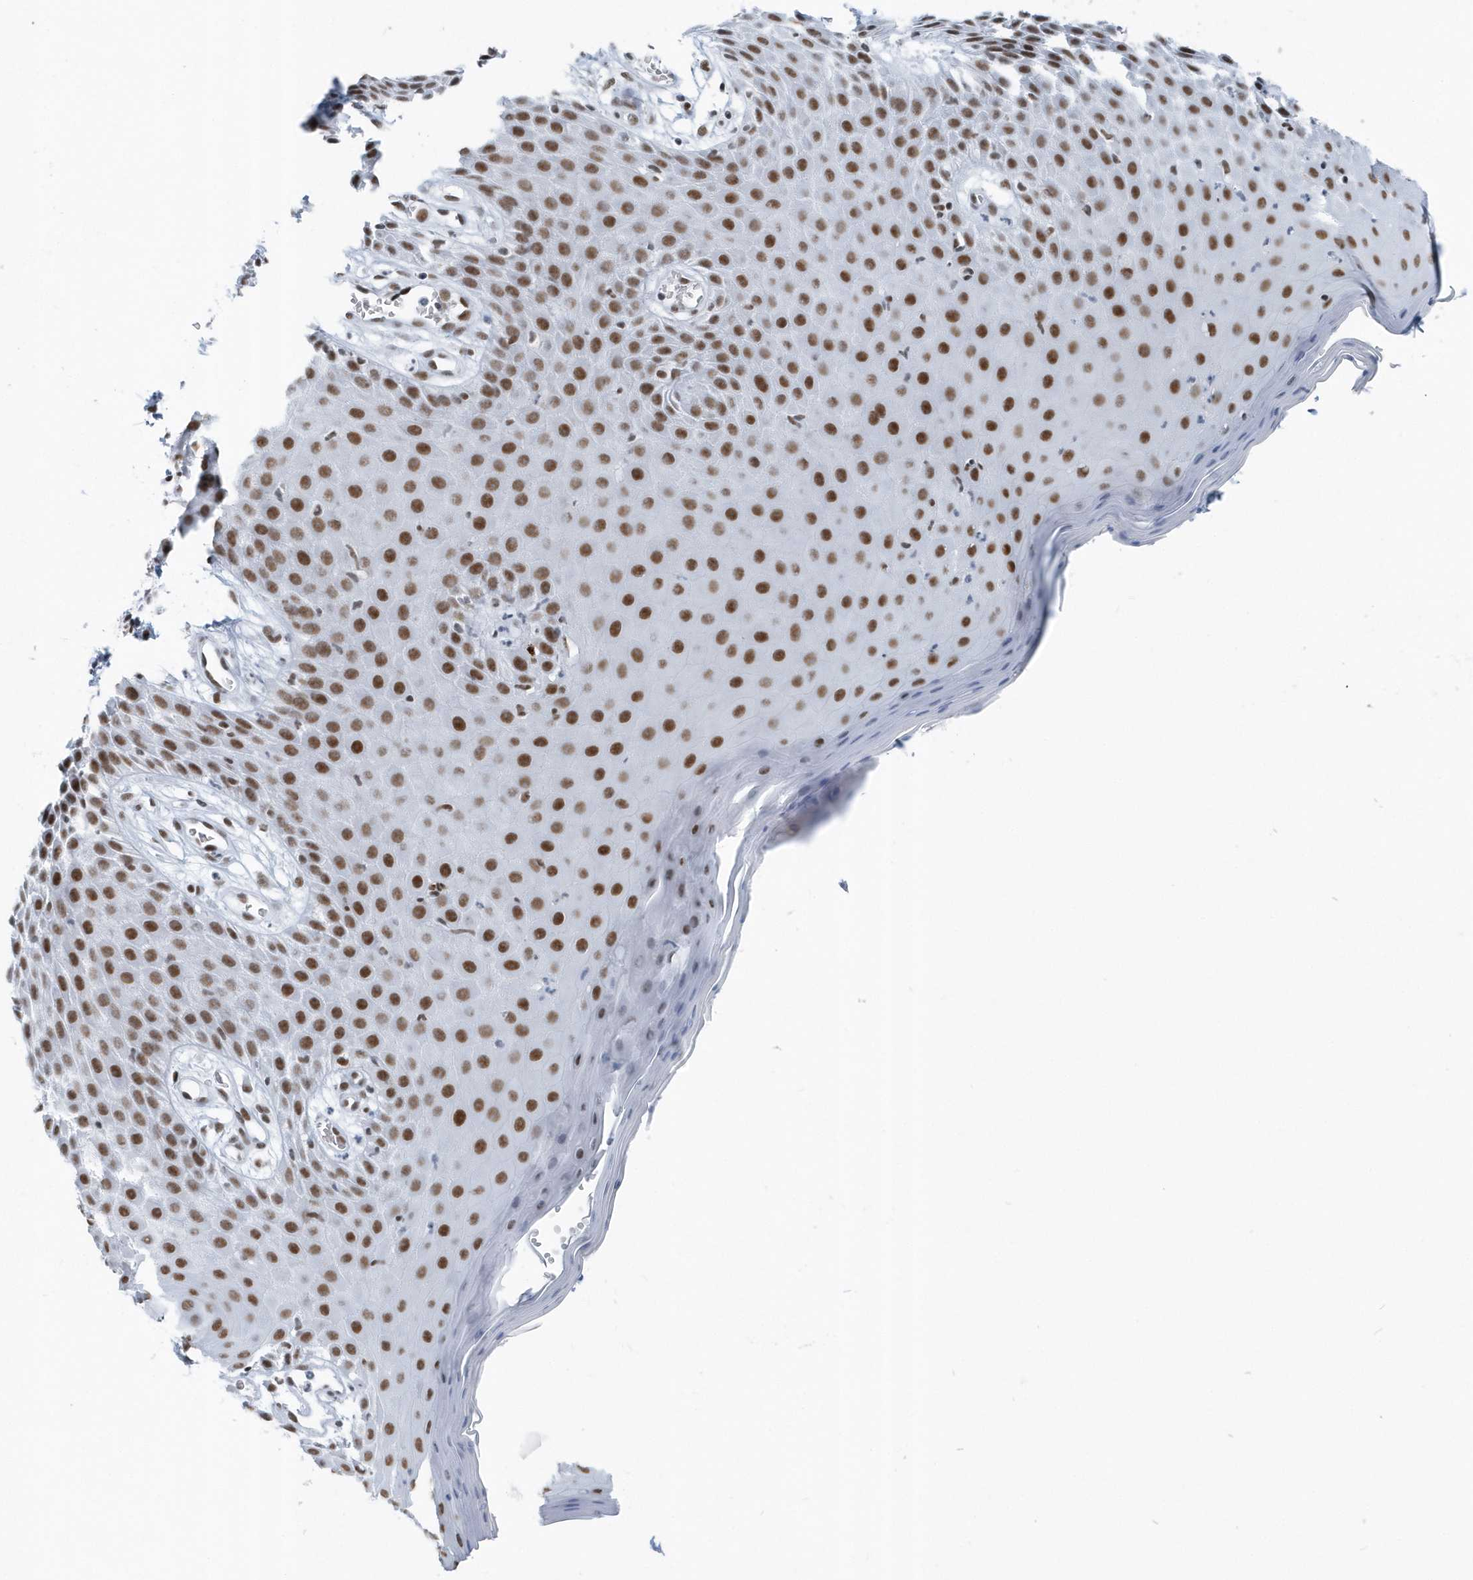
{"staining": {"intensity": "strong", "quantity": ">75%", "location": "nuclear"}, "tissue": "skin", "cell_type": "Epidermal cells", "image_type": "normal", "snomed": [{"axis": "morphology", "description": "Normal tissue, NOS"}, {"axis": "topography", "description": "Vulva"}], "caption": "Immunohistochemistry (IHC) staining of benign skin, which demonstrates high levels of strong nuclear positivity in approximately >75% of epidermal cells indicating strong nuclear protein staining. The staining was performed using DAB (brown) for protein detection and nuclei were counterstained in hematoxylin (blue).", "gene": "FIP1L1", "patient": {"sex": "female", "age": 68}}